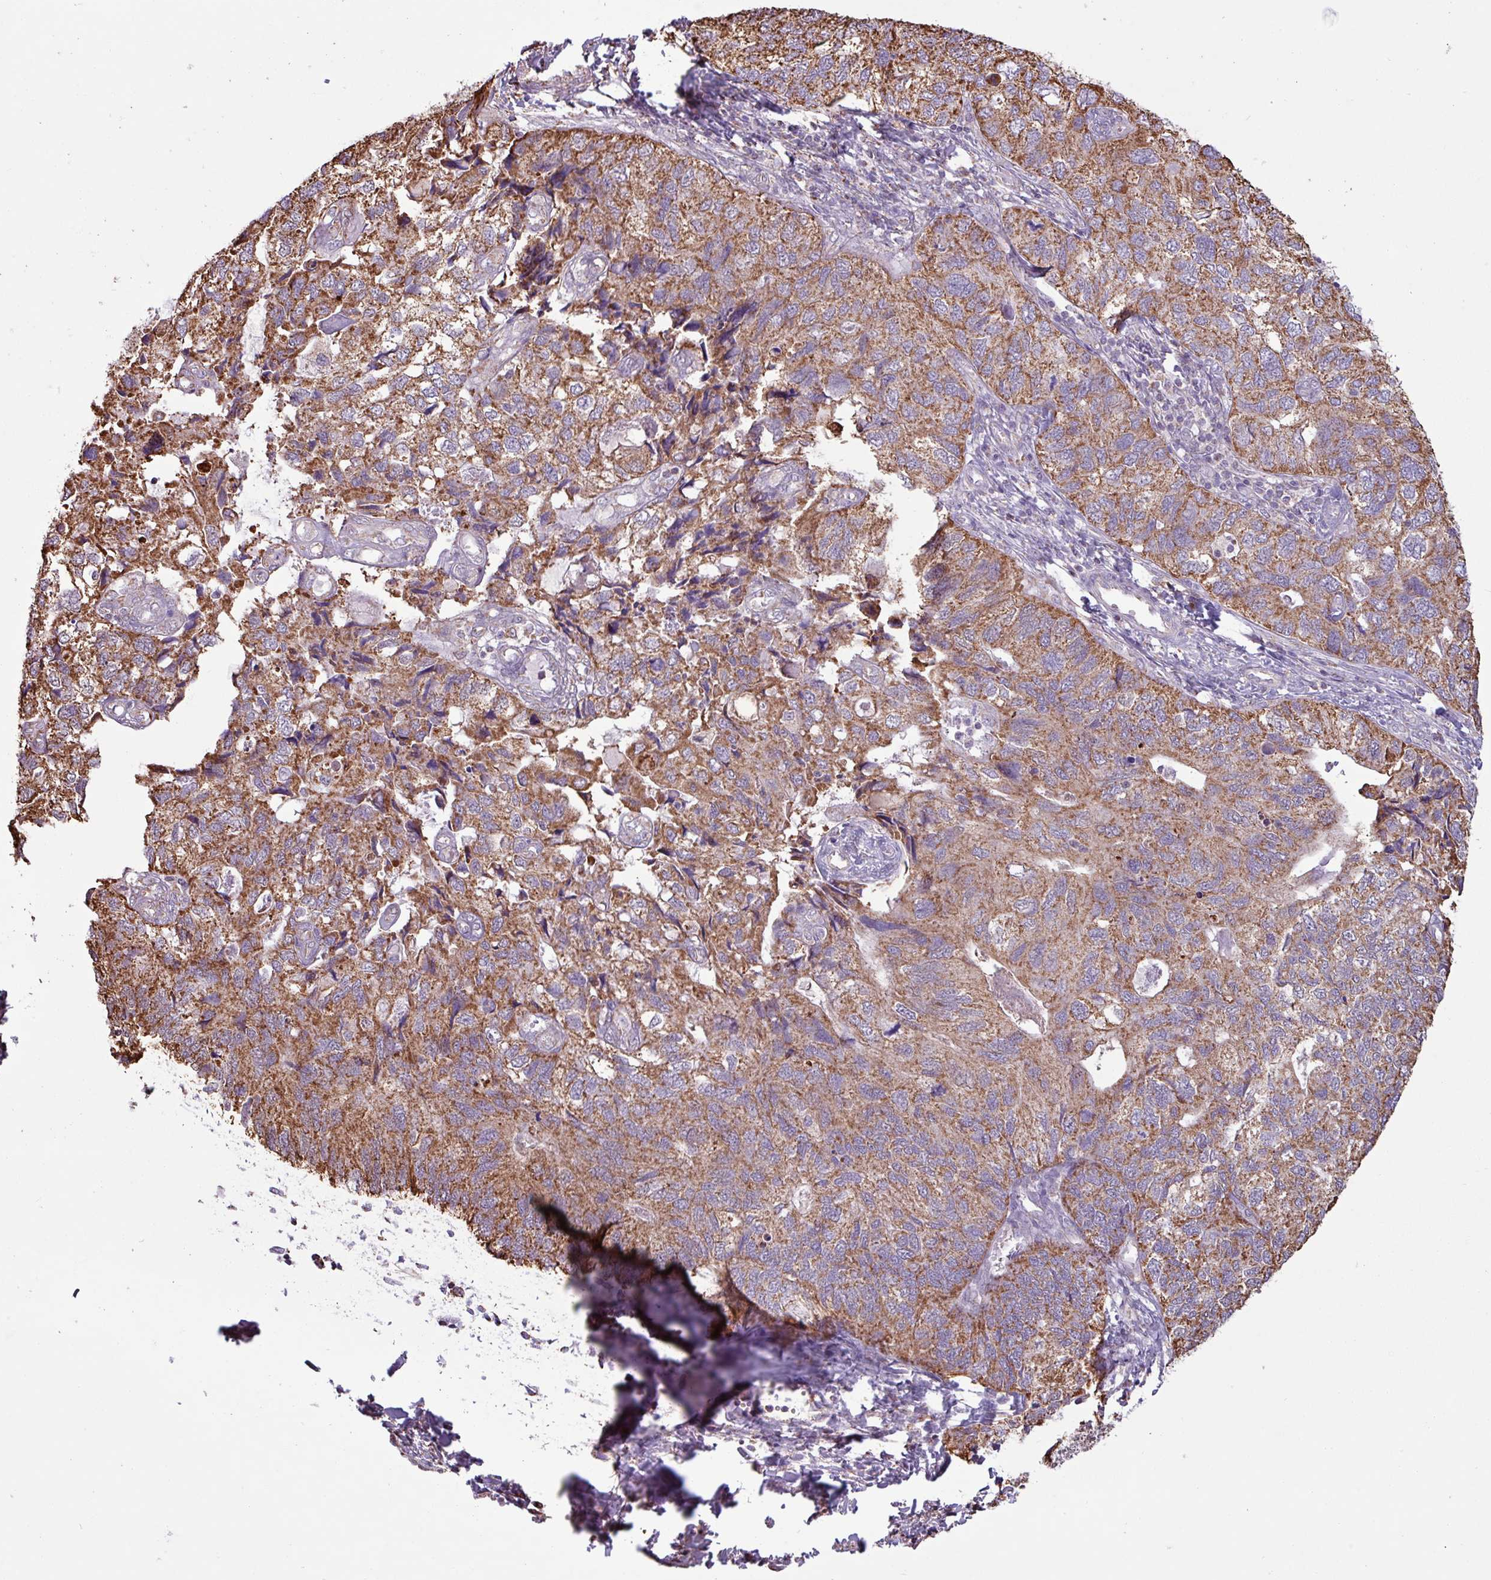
{"staining": {"intensity": "strong", "quantity": ">75%", "location": "cytoplasmic/membranous"}, "tissue": "endometrial cancer", "cell_type": "Tumor cells", "image_type": "cancer", "snomed": [{"axis": "morphology", "description": "Carcinoma, NOS"}, {"axis": "topography", "description": "Uterus"}], "caption": "Immunohistochemical staining of endometrial cancer exhibits high levels of strong cytoplasmic/membranous staining in about >75% of tumor cells.", "gene": "ALG8", "patient": {"sex": "female", "age": 76}}